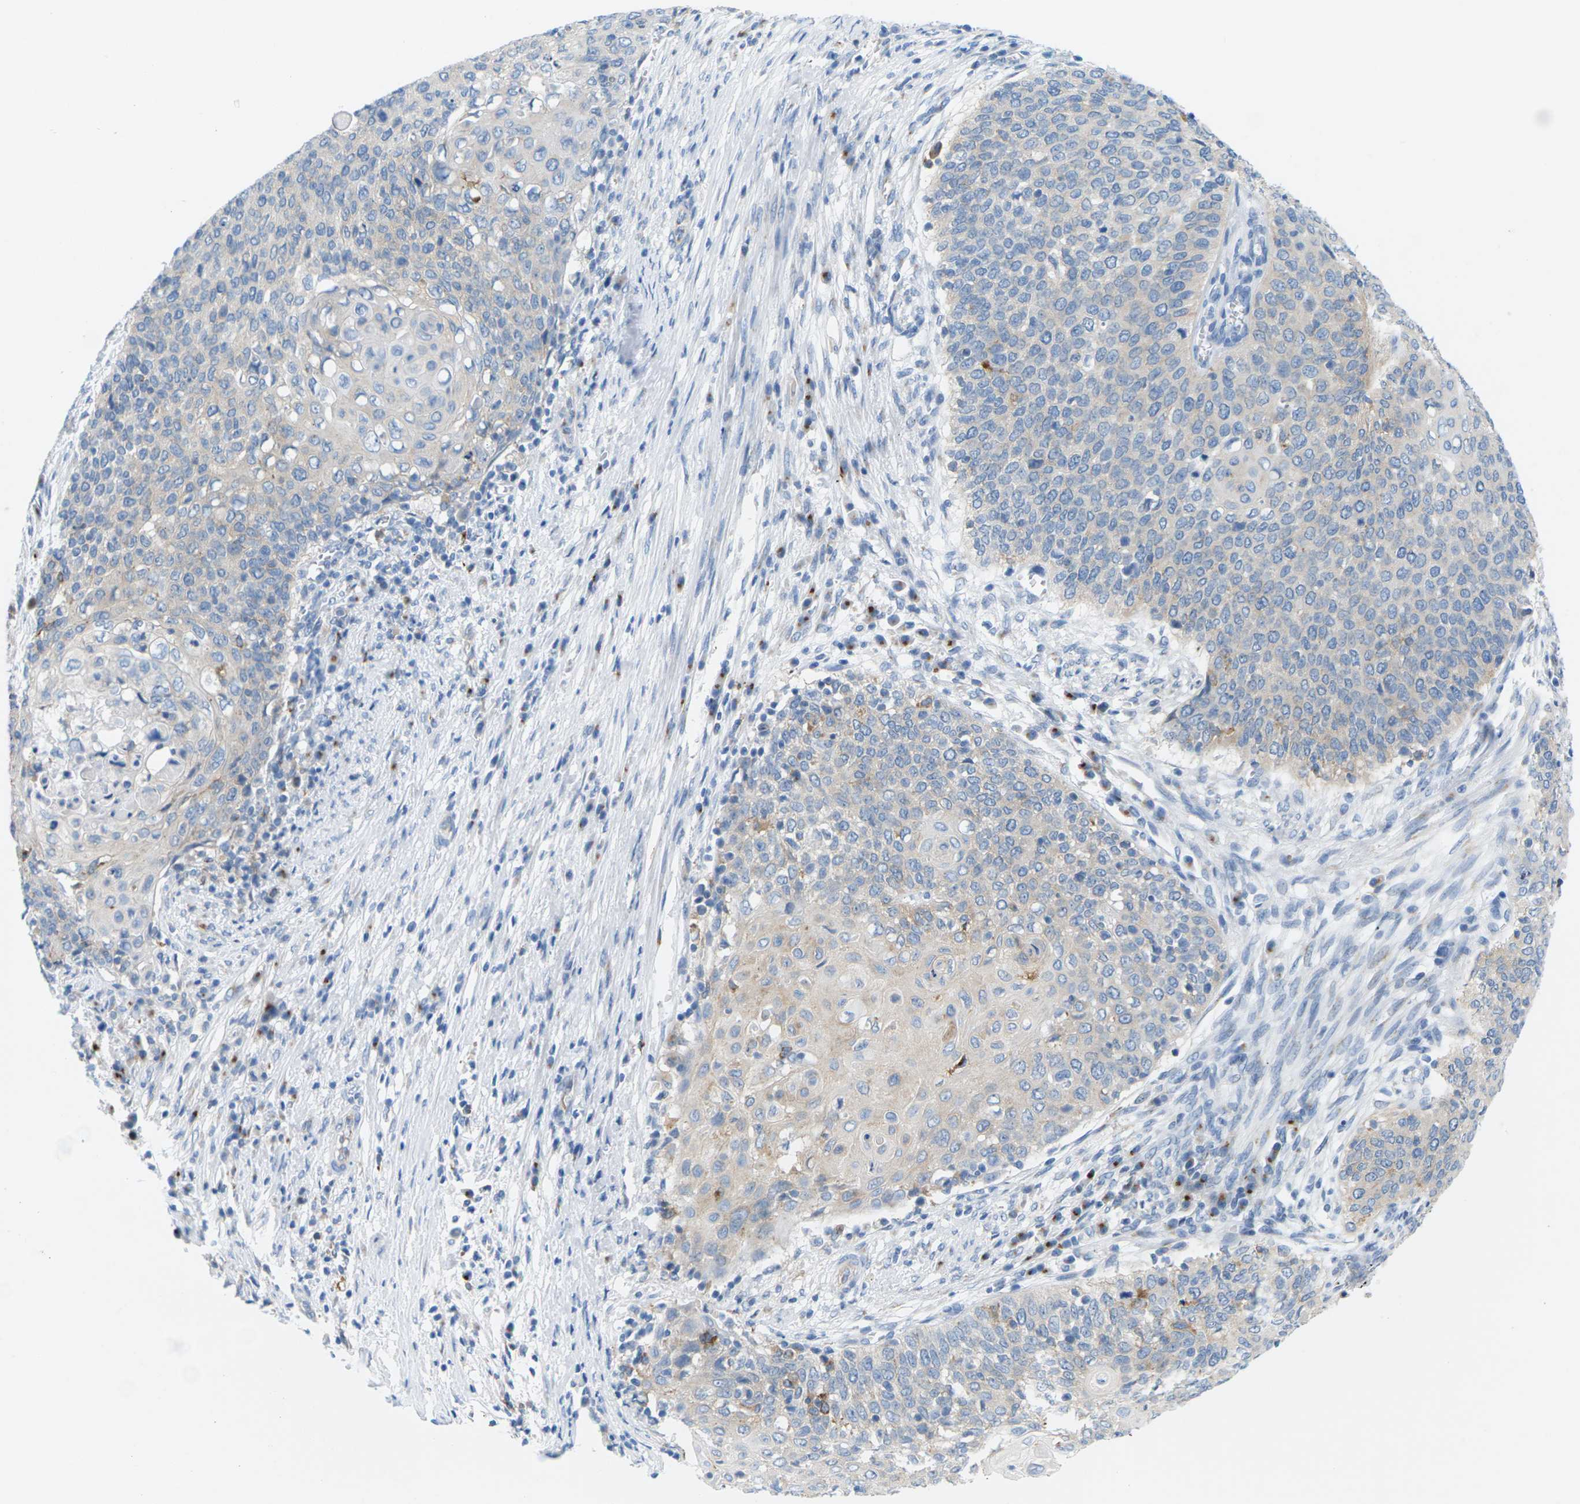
{"staining": {"intensity": "weak", "quantity": "25%-75%", "location": "cytoplasmic/membranous"}, "tissue": "cervical cancer", "cell_type": "Tumor cells", "image_type": "cancer", "snomed": [{"axis": "morphology", "description": "Squamous cell carcinoma, NOS"}, {"axis": "topography", "description": "Cervix"}], "caption": "Protein staining by IHC demonstrates weak cytoplasmic/membranous staining in about 25%-75% of tumor cells in cervical squamous cell carcinoma.", "gene": "SYNGR2", "patient": {"sex": "female", "age": 39}}